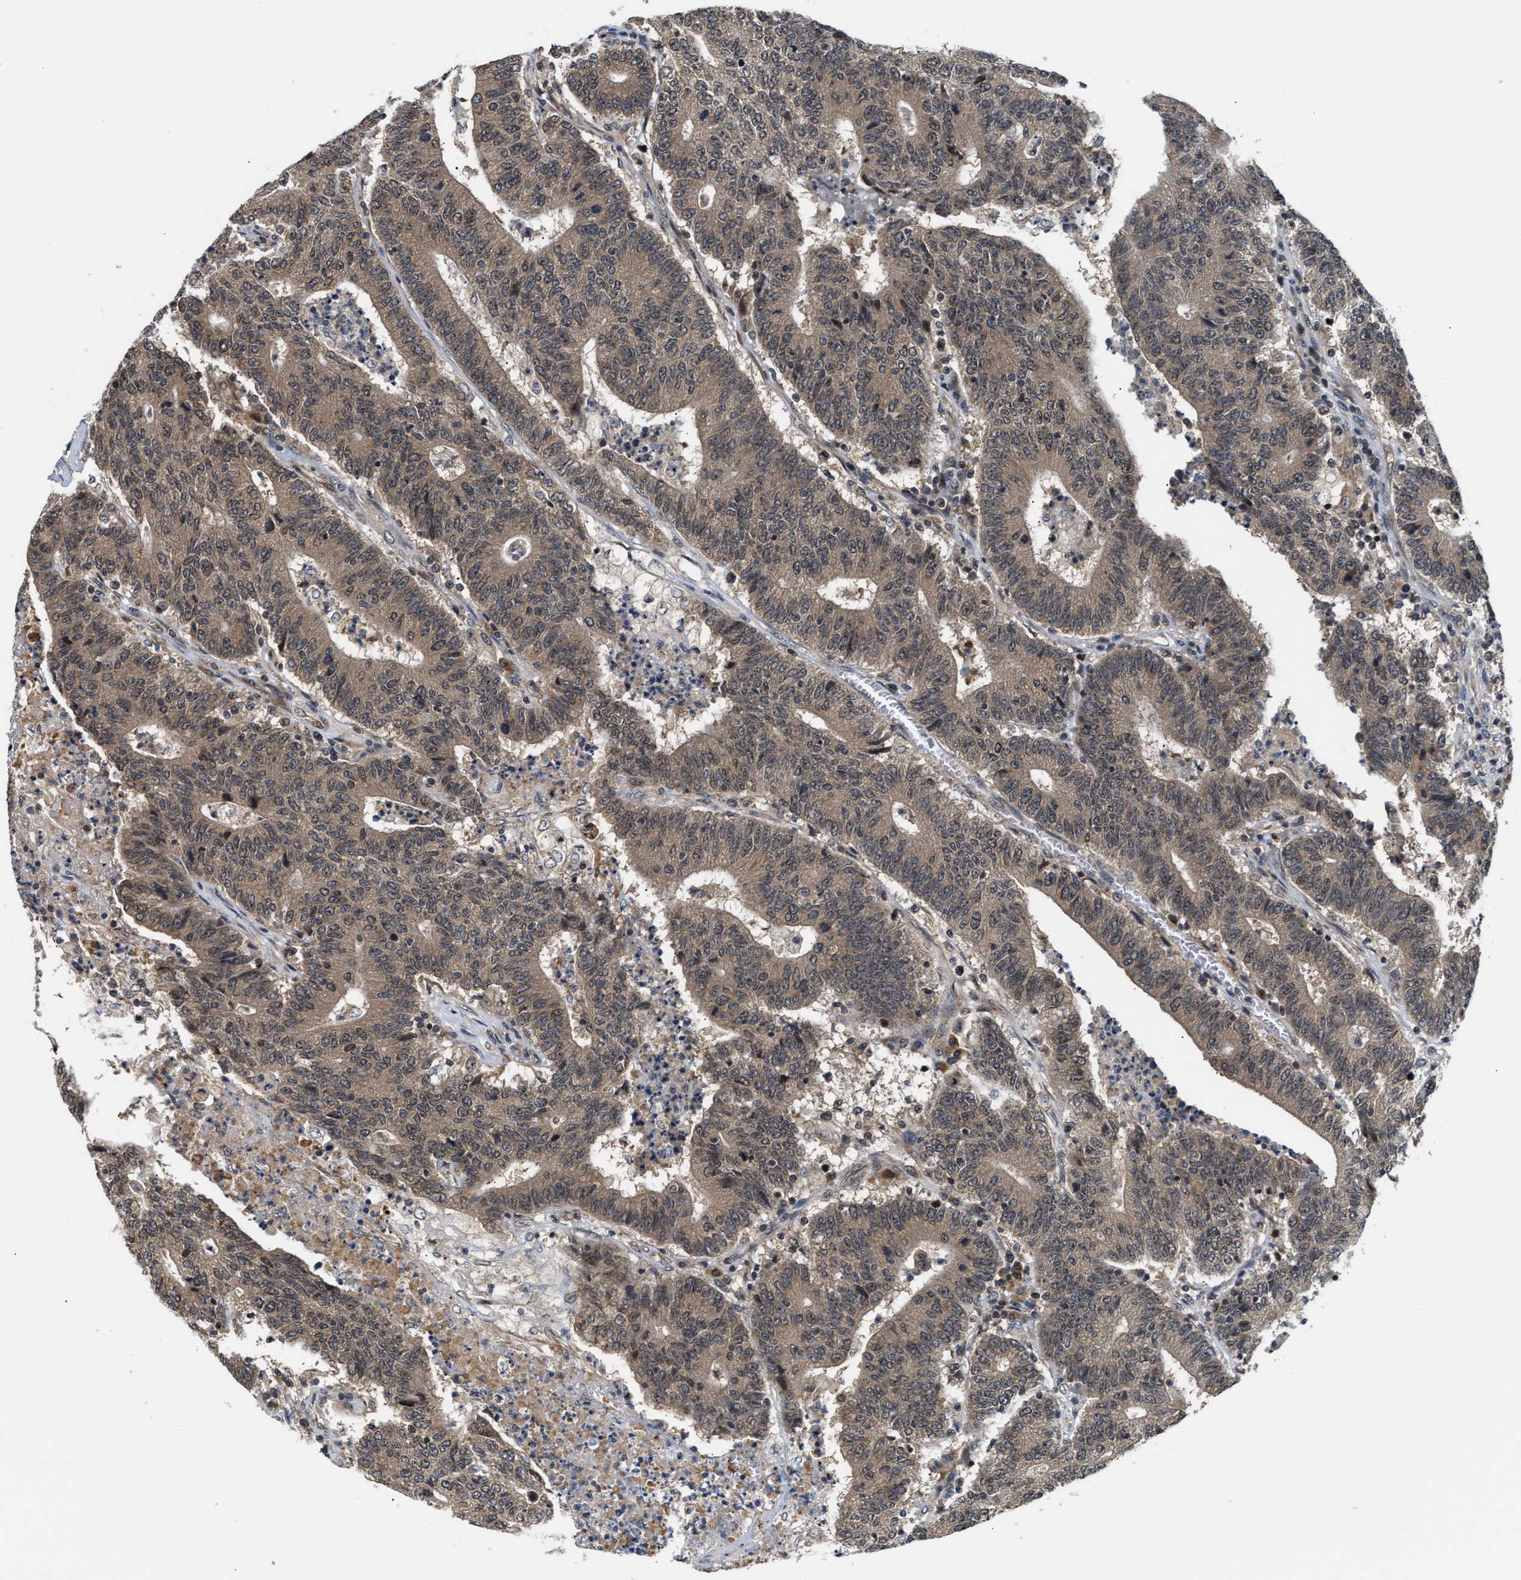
{"staining": {"intensity": "moderate", "quantity": ">75%", "location": "cytoplasmic/membranous"}, "tissue": "colorectal cancer", "cell_type": "Tumor cells", "image_type": "cancer", "snomed": [{"axis": "morphology", "description": "Normal tissue, NOS"}, {"axis": "morphology", "description": "Adenocarcinoma, NOS"}, {"axis": "topography", "description": "Colon"}], "caption": "A medium amount of moderate cytoplasmic/membranous expression is identified in approximately >75% of tumor cells in colorectal cancer (adenocarcinoma) tissue. The staining was performed using DAB (3,3'-diaminobenzidine) to visualize the protein expression in brown, while the nuclei were stained in blue with hematoxylin (Magnification: 20x).", "gene": "RAB29", "patient": {"sex": "female", "age": 75}}